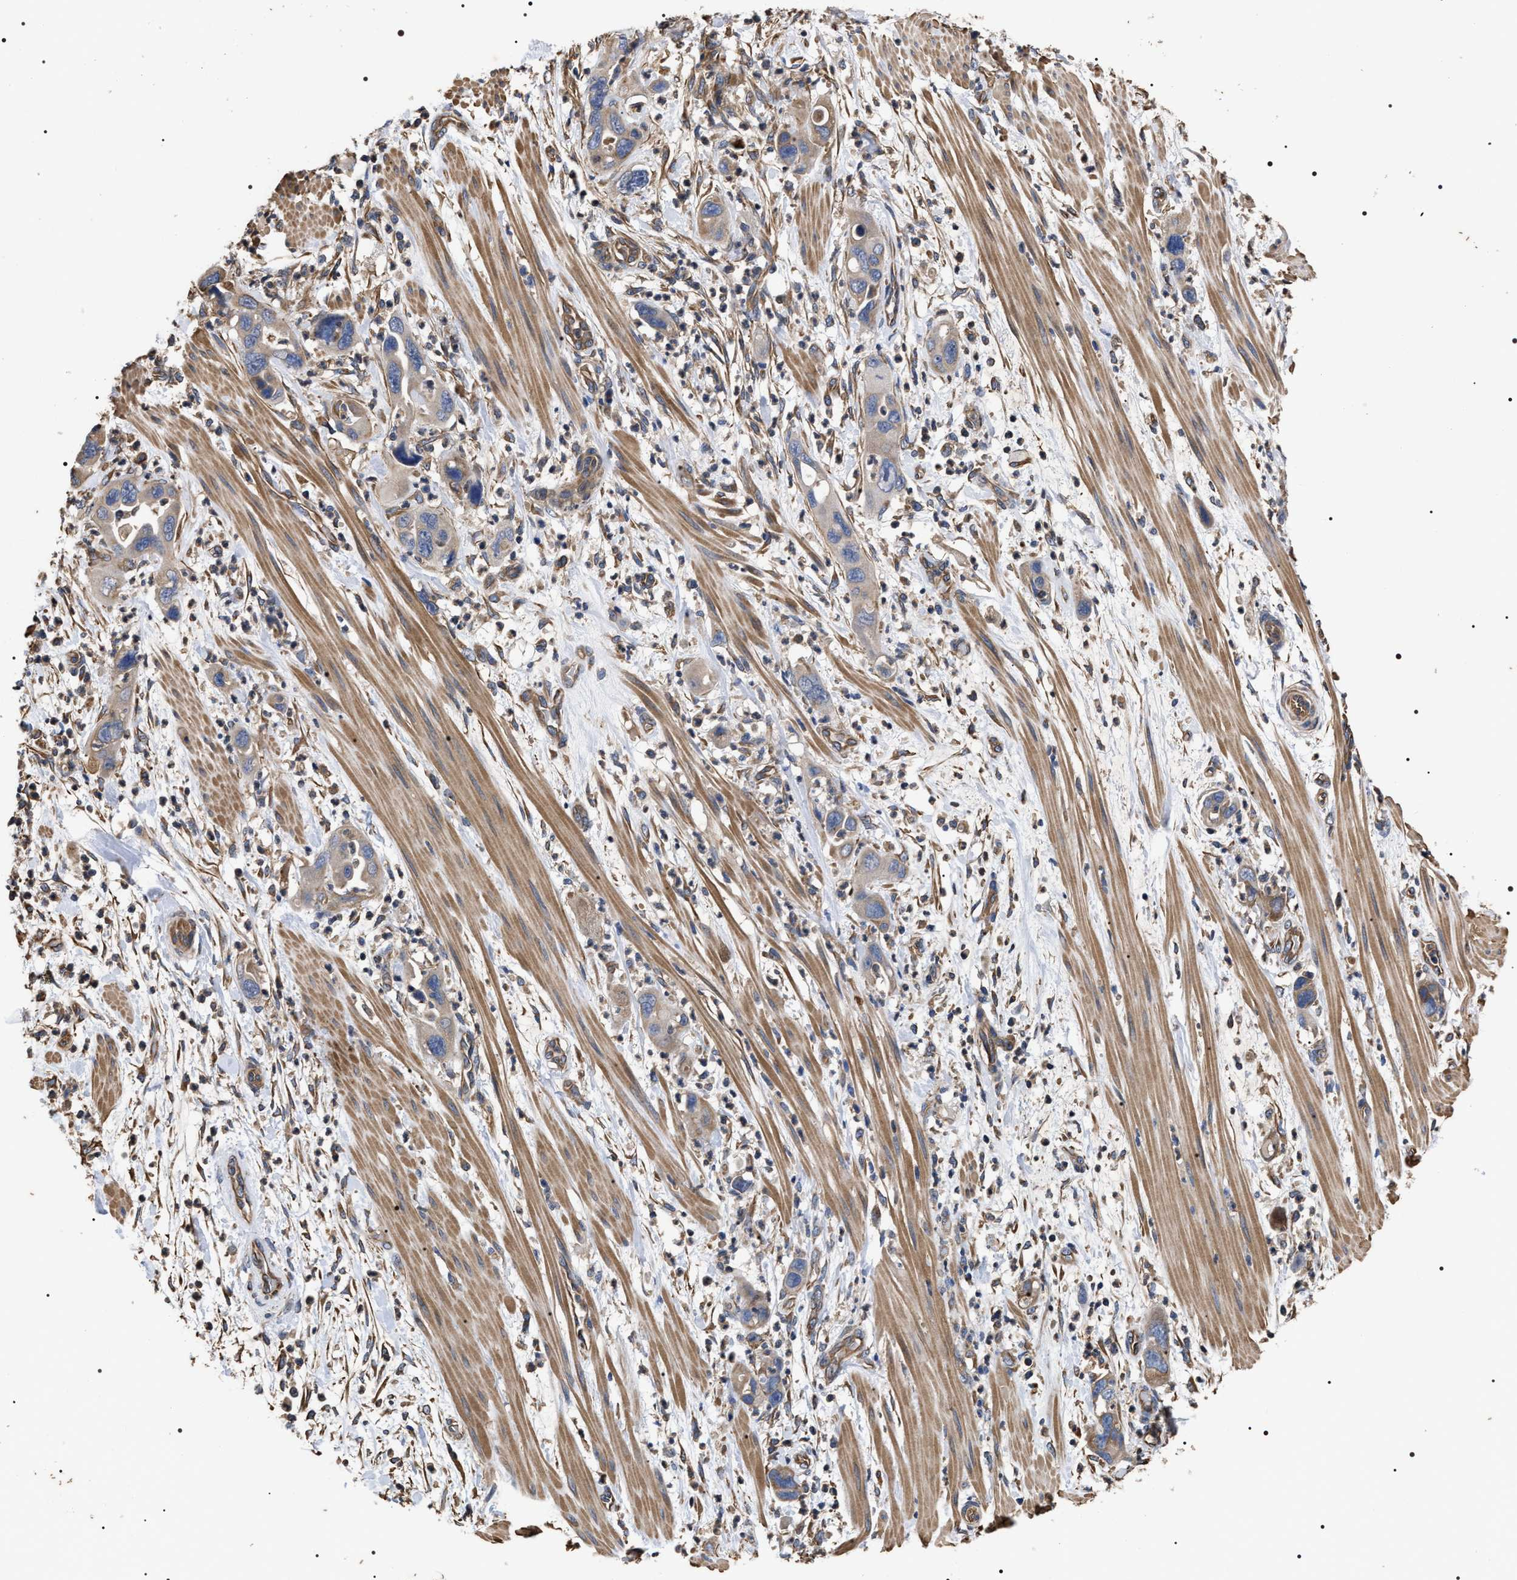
{"staining": {"intensity": "moderate", "quantity": "<25%", "location": "cytoplasmic/membranous"}, "tissue": "pancreatic cancer", "cell_type": "Tumor cells", "image_type": "cancer", "snomed": [{"axis": "morphology", "description": "Adenocarcinoma, NOS"}, {"axis": "topography", "description": "Pancreas"}], "caption": "The photomicrograph demonstrates a brown stain indicating the presence of a protein in the cytoplasmic/membranous of tumor cells in pancreatic cancer. (IHC, brightfield microscopy, high magnification).", "gene": "TSPAN33", "patient": {"sex": "female", "age": 71}}